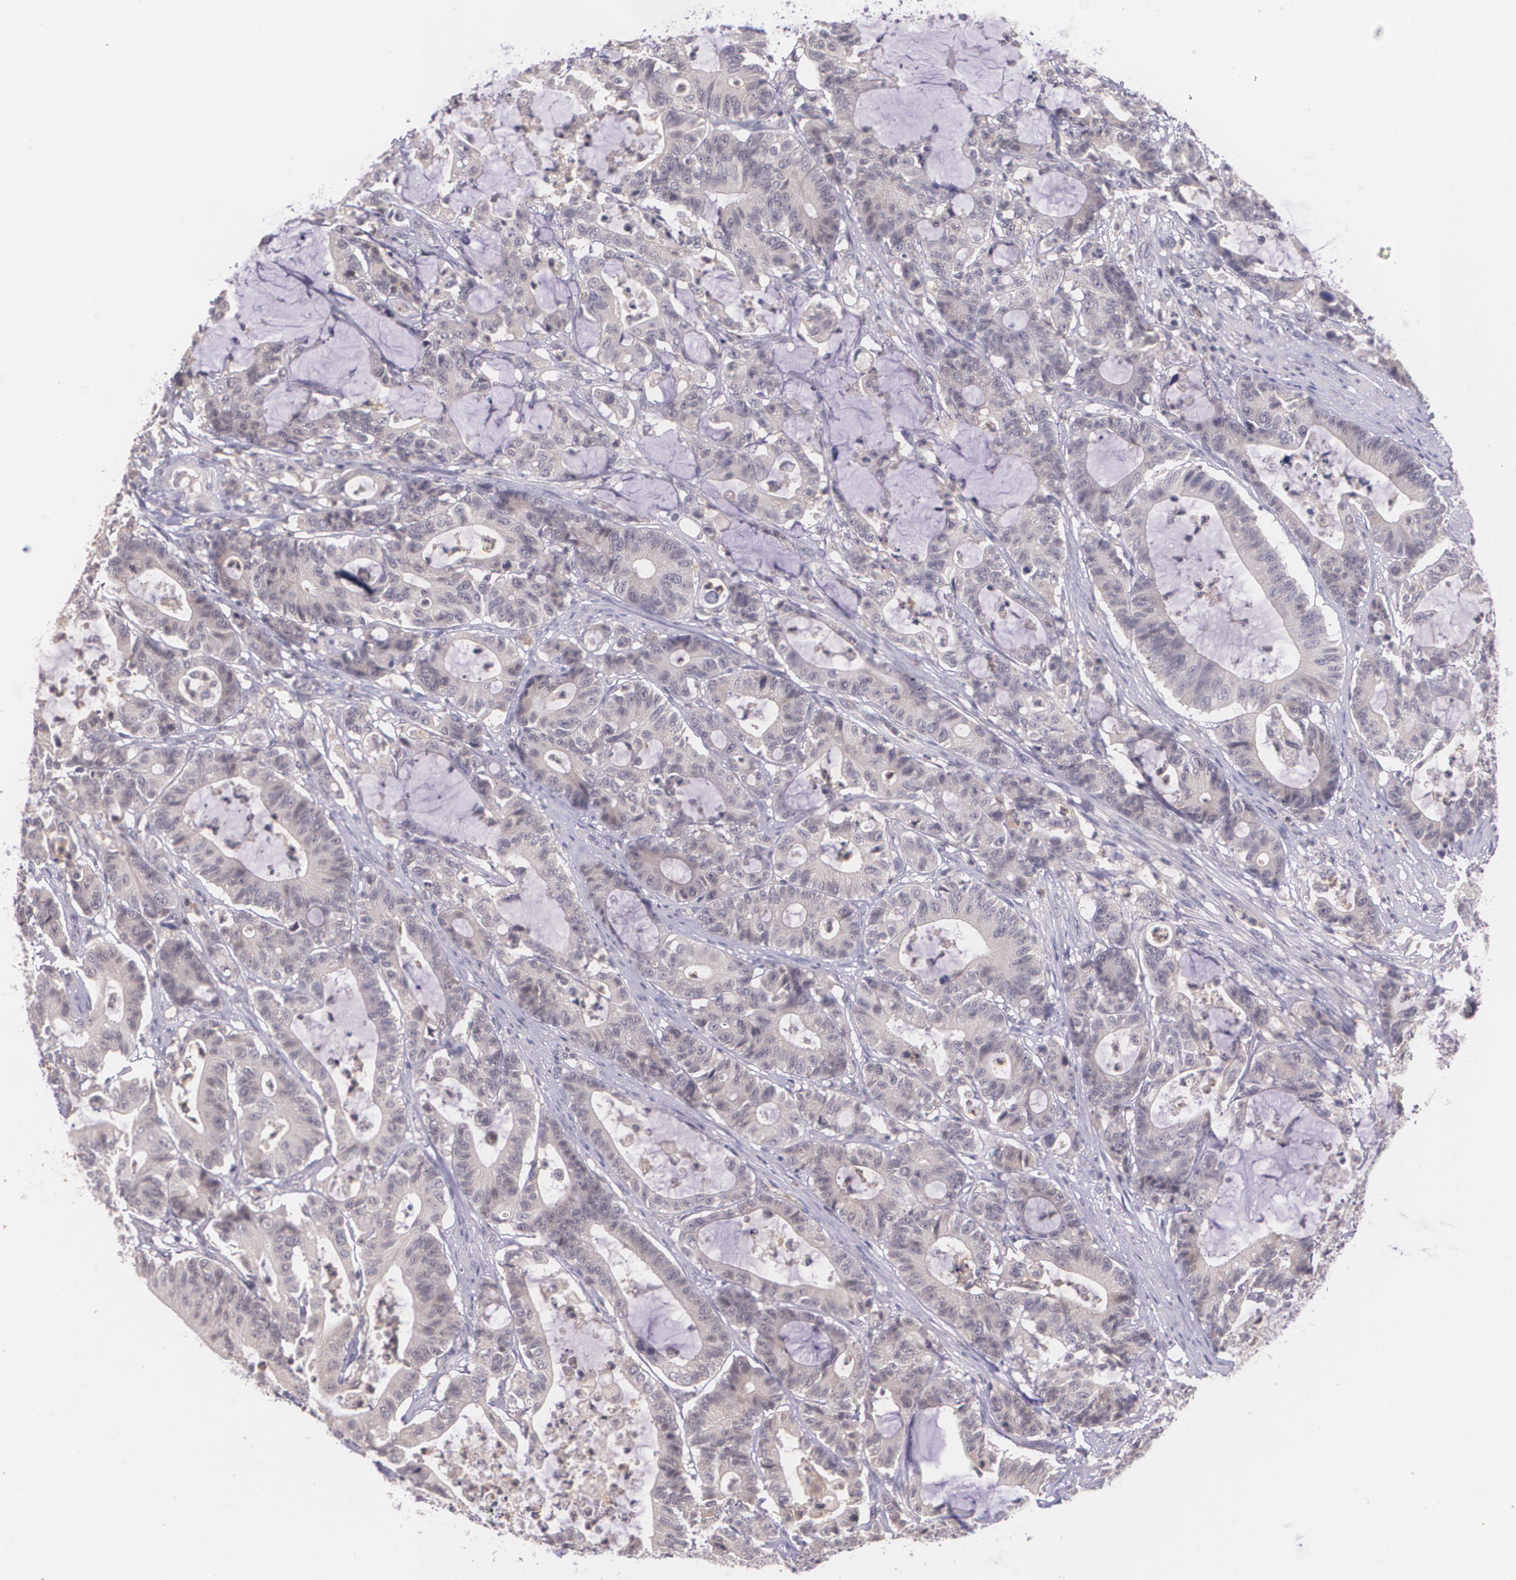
{"staining": {"intensity": "weak", "quantity": ">75%", "location": "cytoplasmic/membranous"}, "tissue": "colorectal cancer", "cell_type": "Tumor cells", "image_type": "cancer", "snomed": [{"axis": "morphology", "description": "Adenocarcinoma, NOS"}, {"axis": "topography", "description": "Colon"}], "caption": "About >75% of tumor cells in colorectal cancer (adenocarcinoma) demonstrate weak cytoplasmic/membranous protein staining as visualized by brown immunohistochemical staining.", "gene": "TM4SF1", "patient": {"sex": "female", "age": 84}}